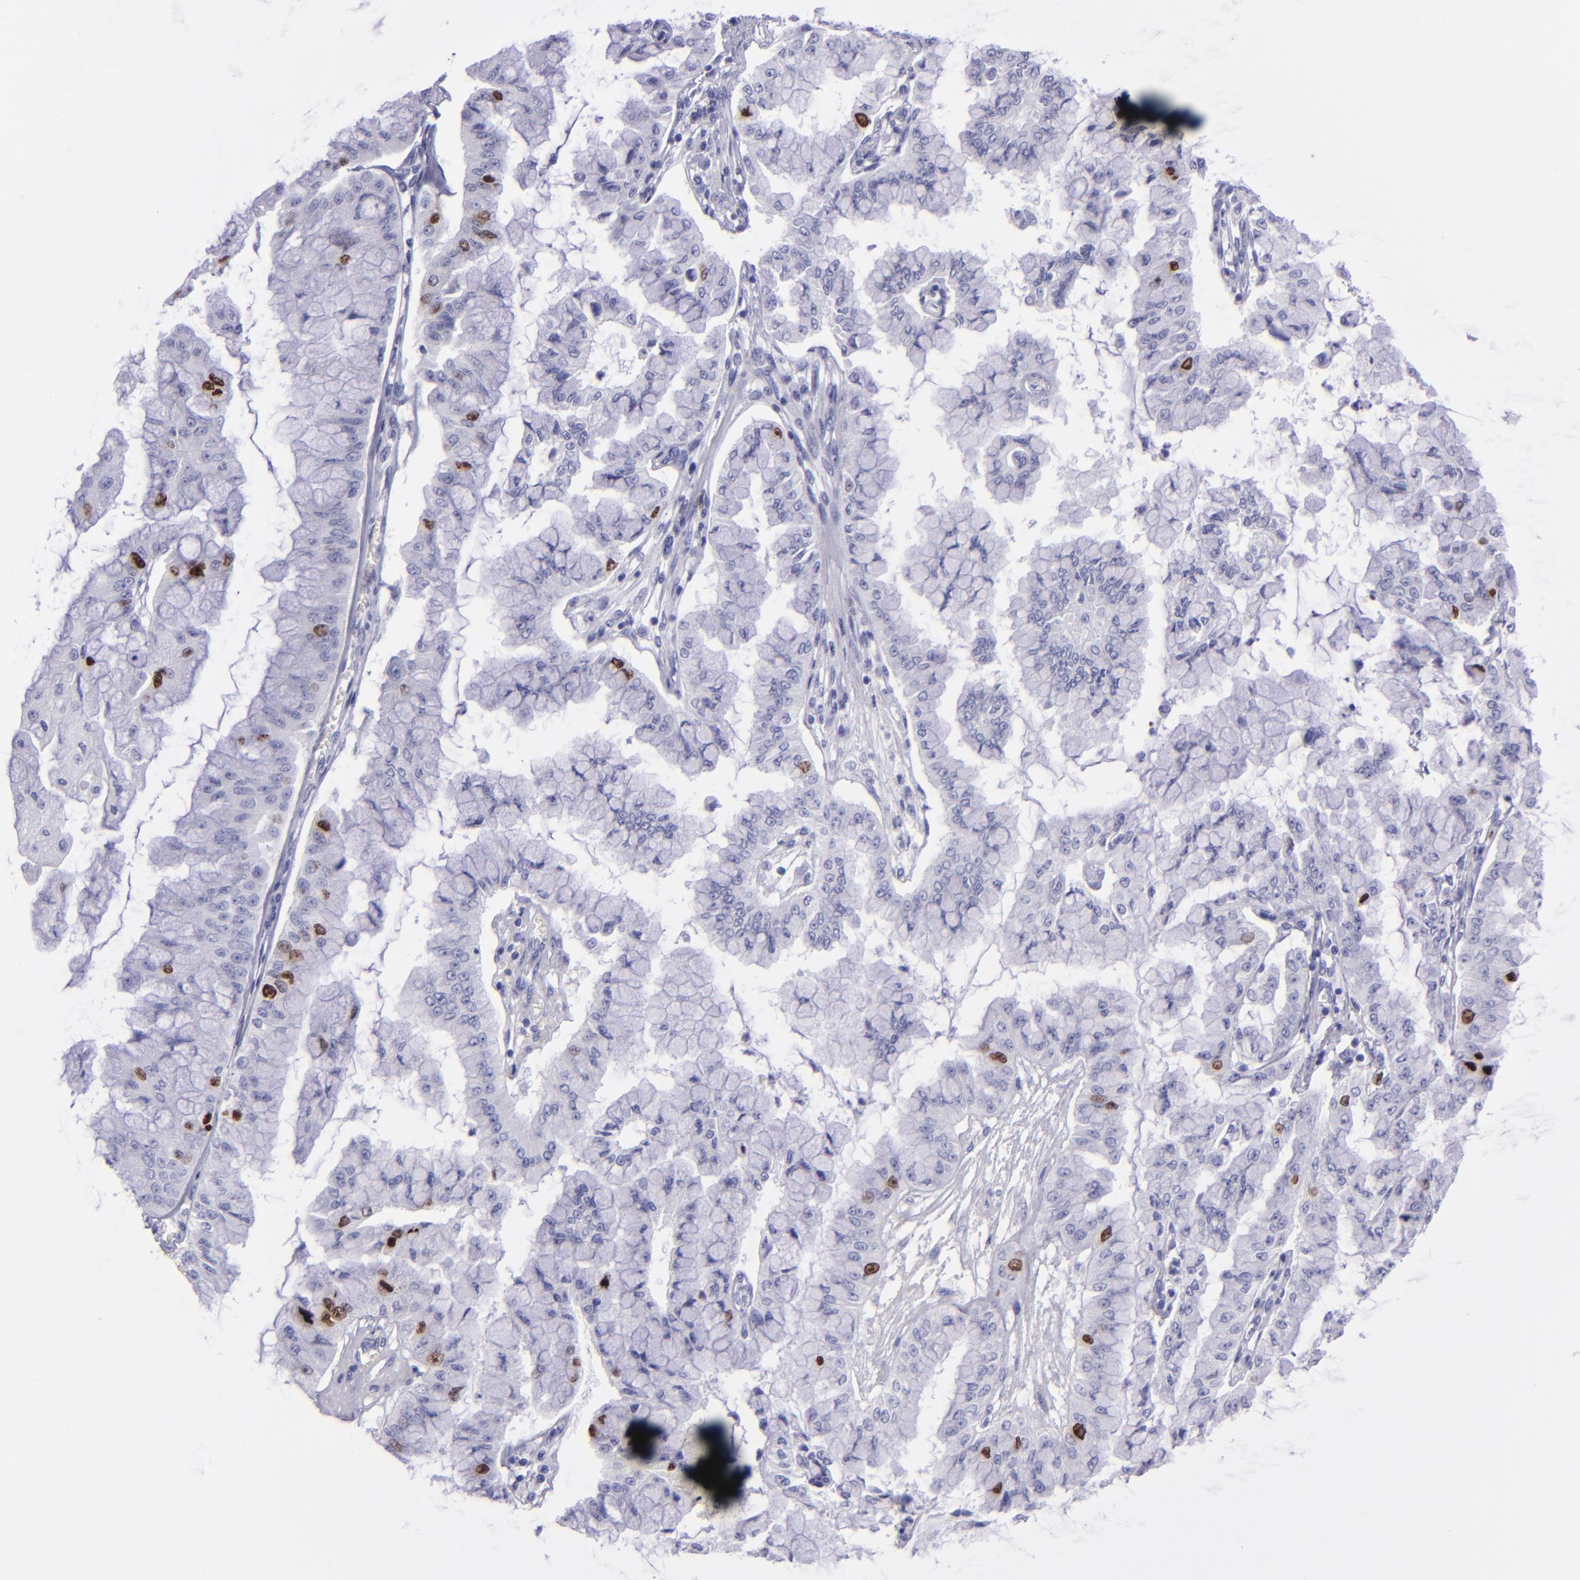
{"staining": {"intensity": "strong", "quantity": "<25%", "location": "nuclear"}, "tissue": "liver cancer", "cell_type": "Tumor cells", "image_type": "cancer", "snomed": [{"axis": "morphology", "description": "Cholangiocarcinoma"}, {"axis": "topography", "description": "Liver"}], "caption": "Immunohistochemistry (IHC) histopathology image of liver cholangiocarcinoma stained for a protein (brown), which demonstrates medium levels of strong nuclear expression in about <25% of tumor cells.", "gene": "TOP2A", "patient": {"sex": "female", "age": 79}}